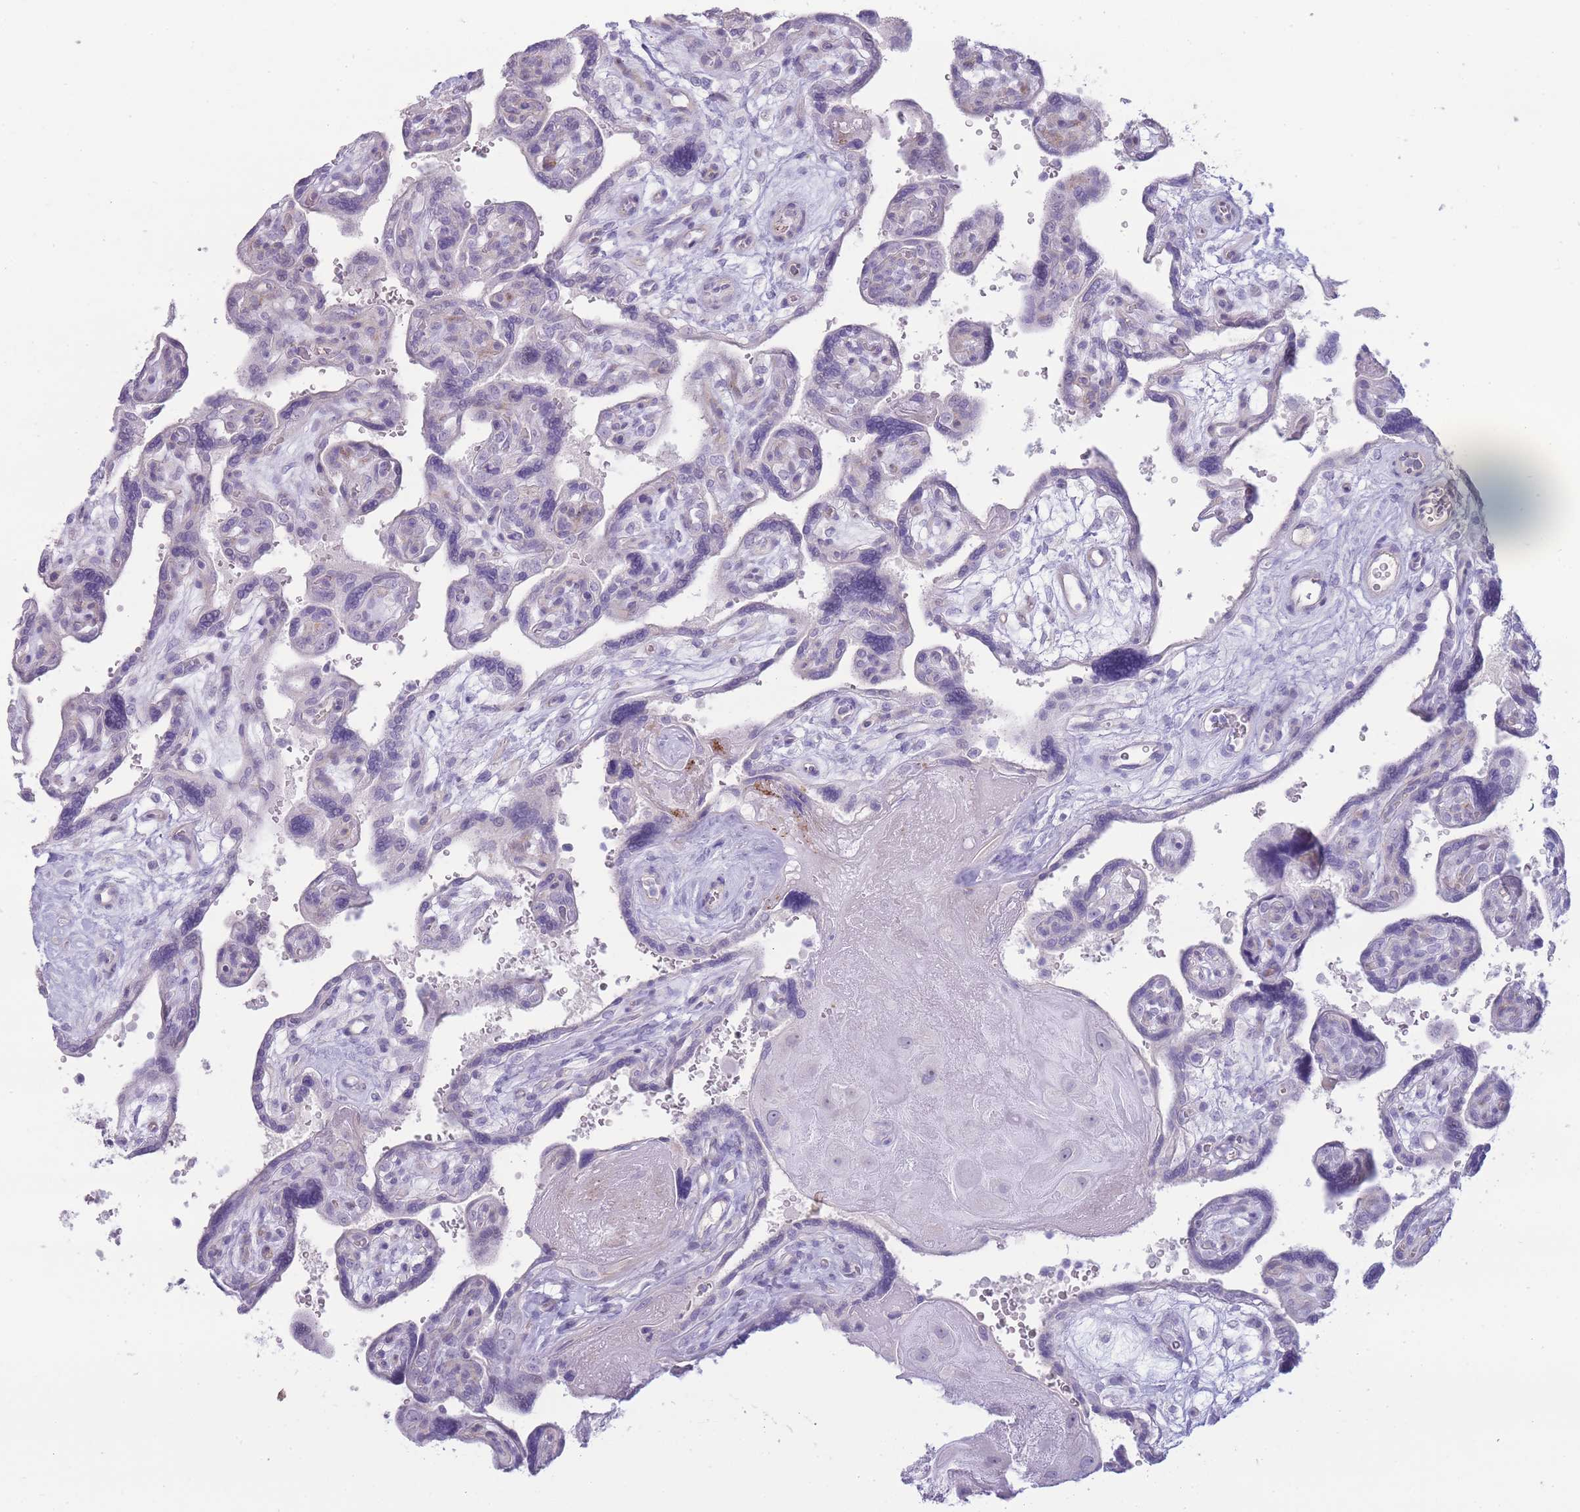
{"staining": {"intensity": "negative", "quantity": "none", "location": "none"}, "tissue": "placenta", "cell_type": "Decidual cells", "image_type": "normal", "snomed": [{"axis": "morphology", "description": "Normal tissue, NOS"}, {"axis": "topography", "description": "Placenta"}], "caption": "Immunohistochemistry (IHC) of unremarkable placenta shows no staining in decidual cells.", "gene": "UTP14A", "patient": {"sex": "female", "age": 39}}